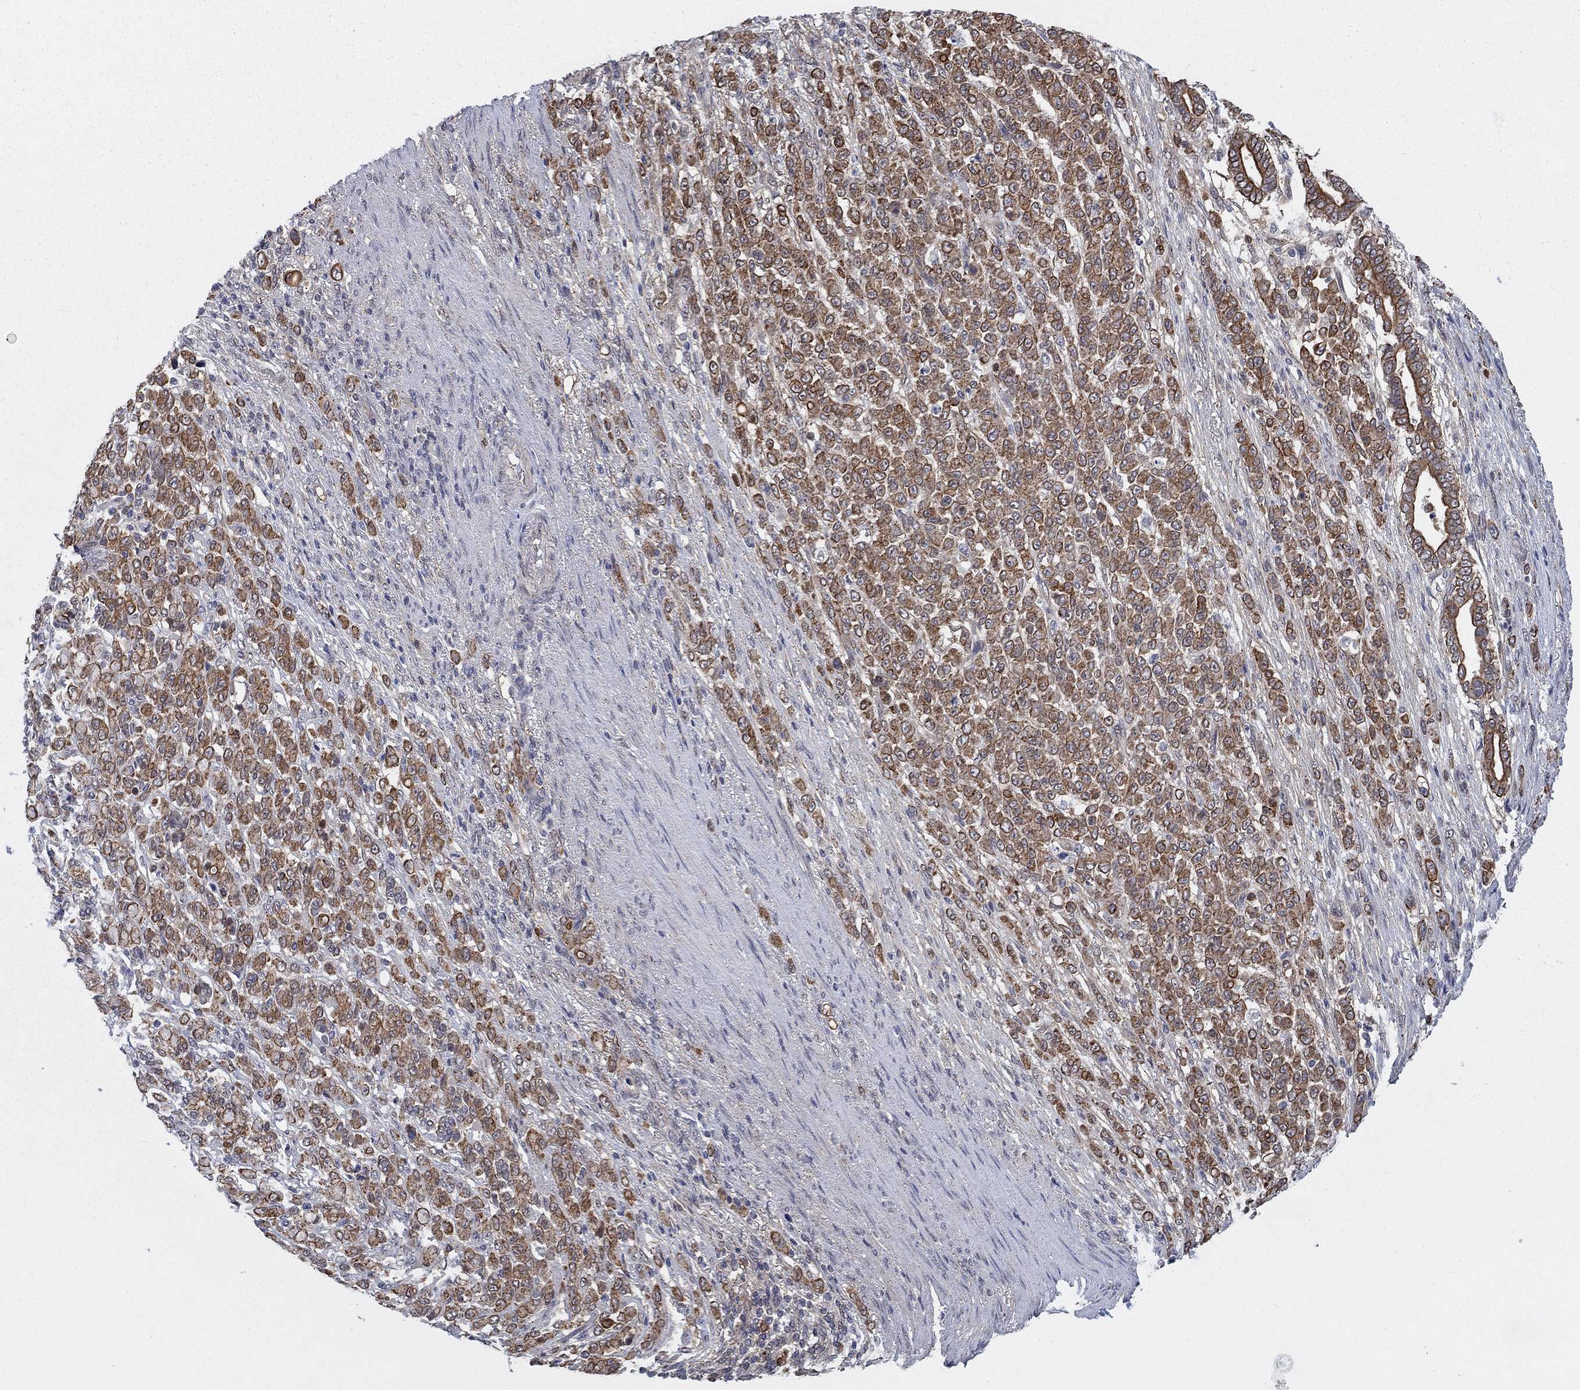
{"staining": {"intensity": "moderate", "quantity": "25%-75%", "location": "cytoplasmic/membranous"}, "tissue": "stomach cancer", "cell_type": "Tumor cells", "image_type": "cancer", "snomed": [{"axis": "morphology", "description": "Normal tissue, NOS"}, {"axis": "morphology", "description": "Adenocarcinoma, NOS"}, {"axis": "topography", "description": "Stomach"}], "caption": "The immunohistochemical stain labels moderate cytoplasmic/membranous staining in tumor cells of stomach cancer (adenocarcinoma) tissue.", "gene": "SH3RF1", "patient": {"sex": "female", "age": 79}}